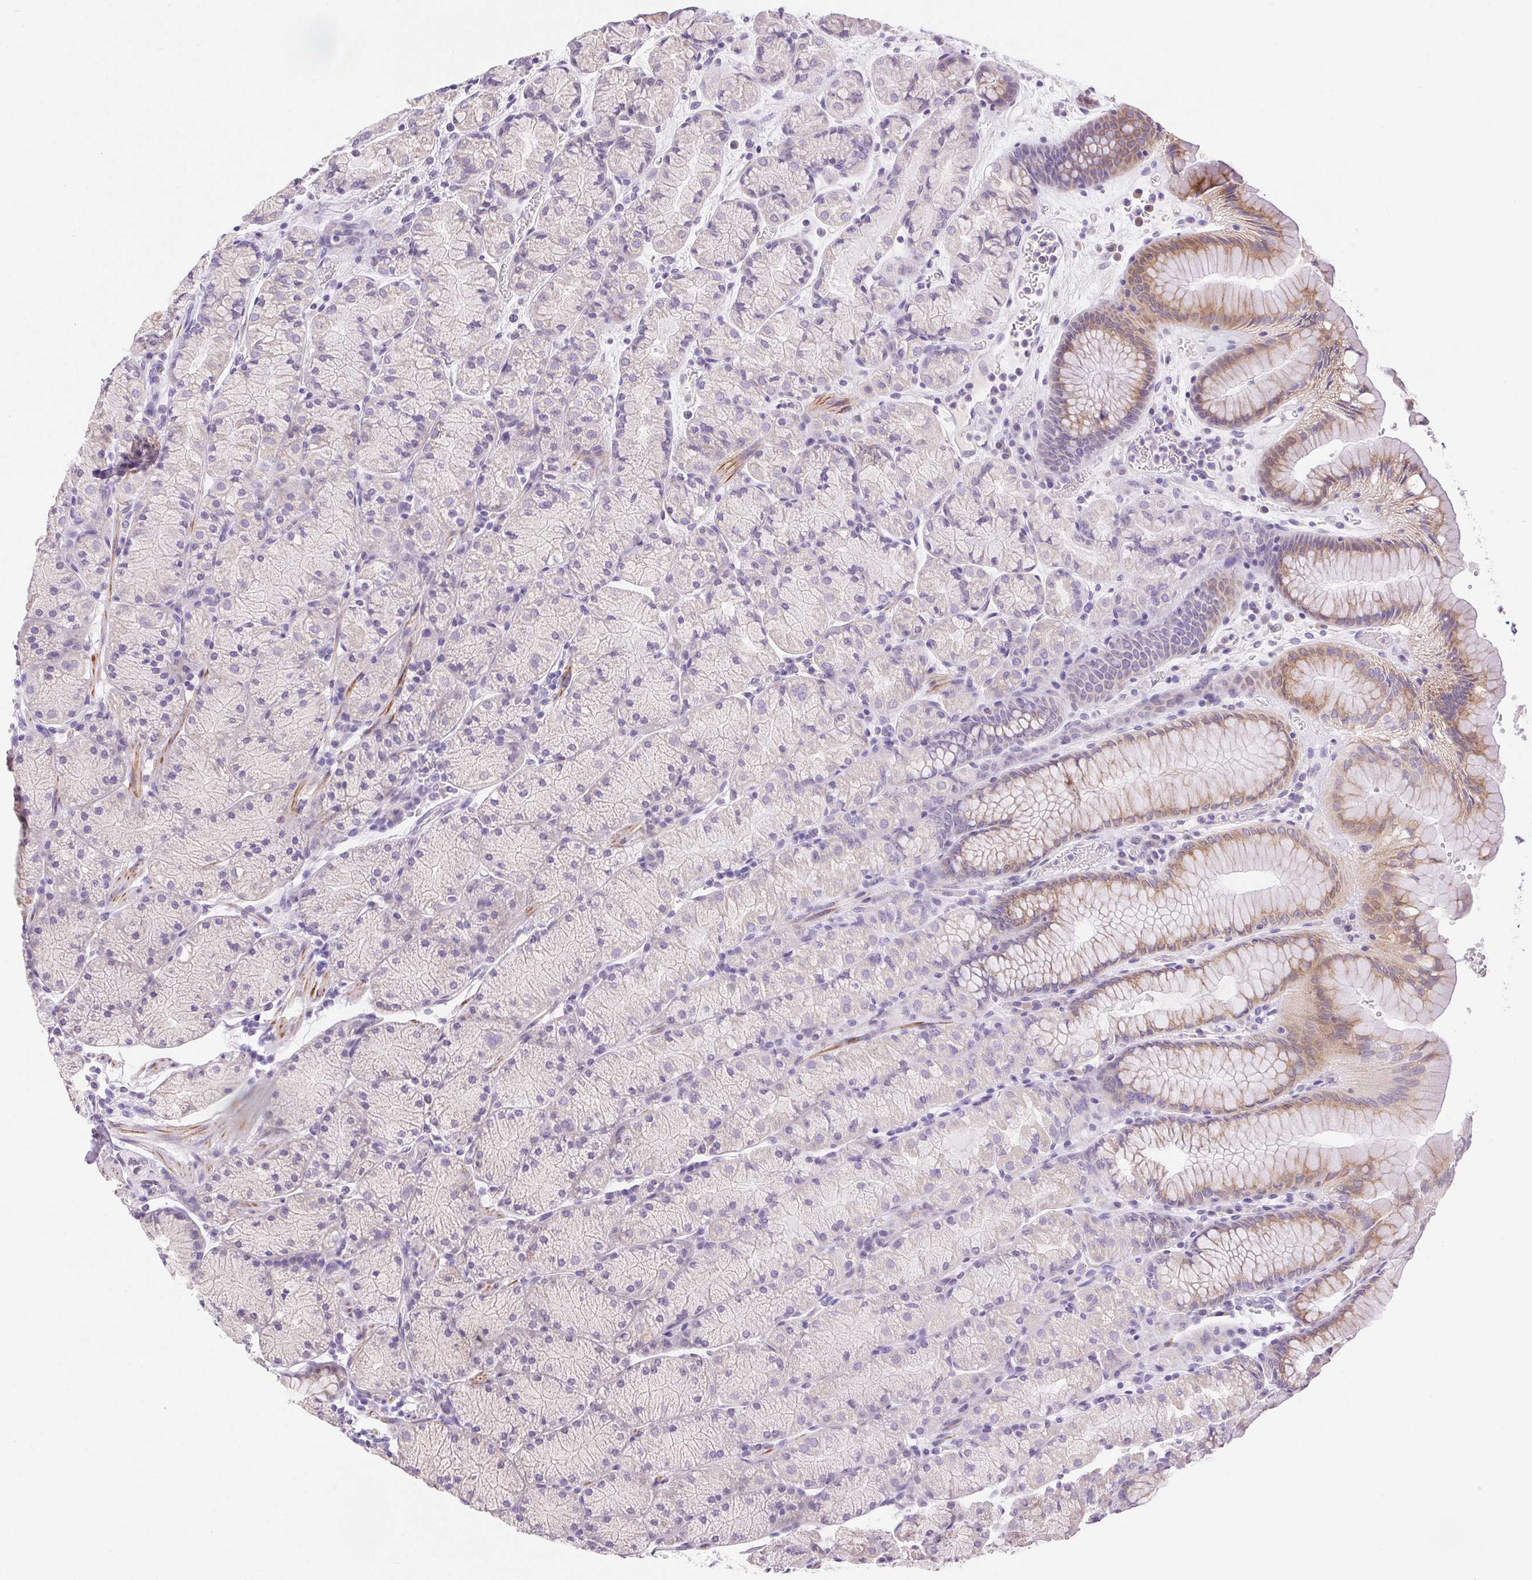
{"staining": {"intensity": "moderate", "quantity": "<25%", "location": "cytoplasmic/membranous"}, "tissue": "stomach", "cell_type": "Glandular cells", "image_type": "normal", "snomed": [{"axis": "morphology", "description": "Normal tissue, NOS"}, {"axis": "topography", "description": "Stomach, upper"}, {"axis": "topography", "description": "Stomach"}], "caption": "Immunohistochemistry staining of benign stomach, which reveals low levels of moderate cytoplasmic/membranous staining in approximately <25% of glandular cells indicating moderate cytoplasmic/membranous protein staining. The staining was performed using DAB (brown) for protein detection and nuclei were counterstained in hematoxylin (blue).", "gene": "ARHGAP11B", "patient": {"sex": "male", "age": 76}}